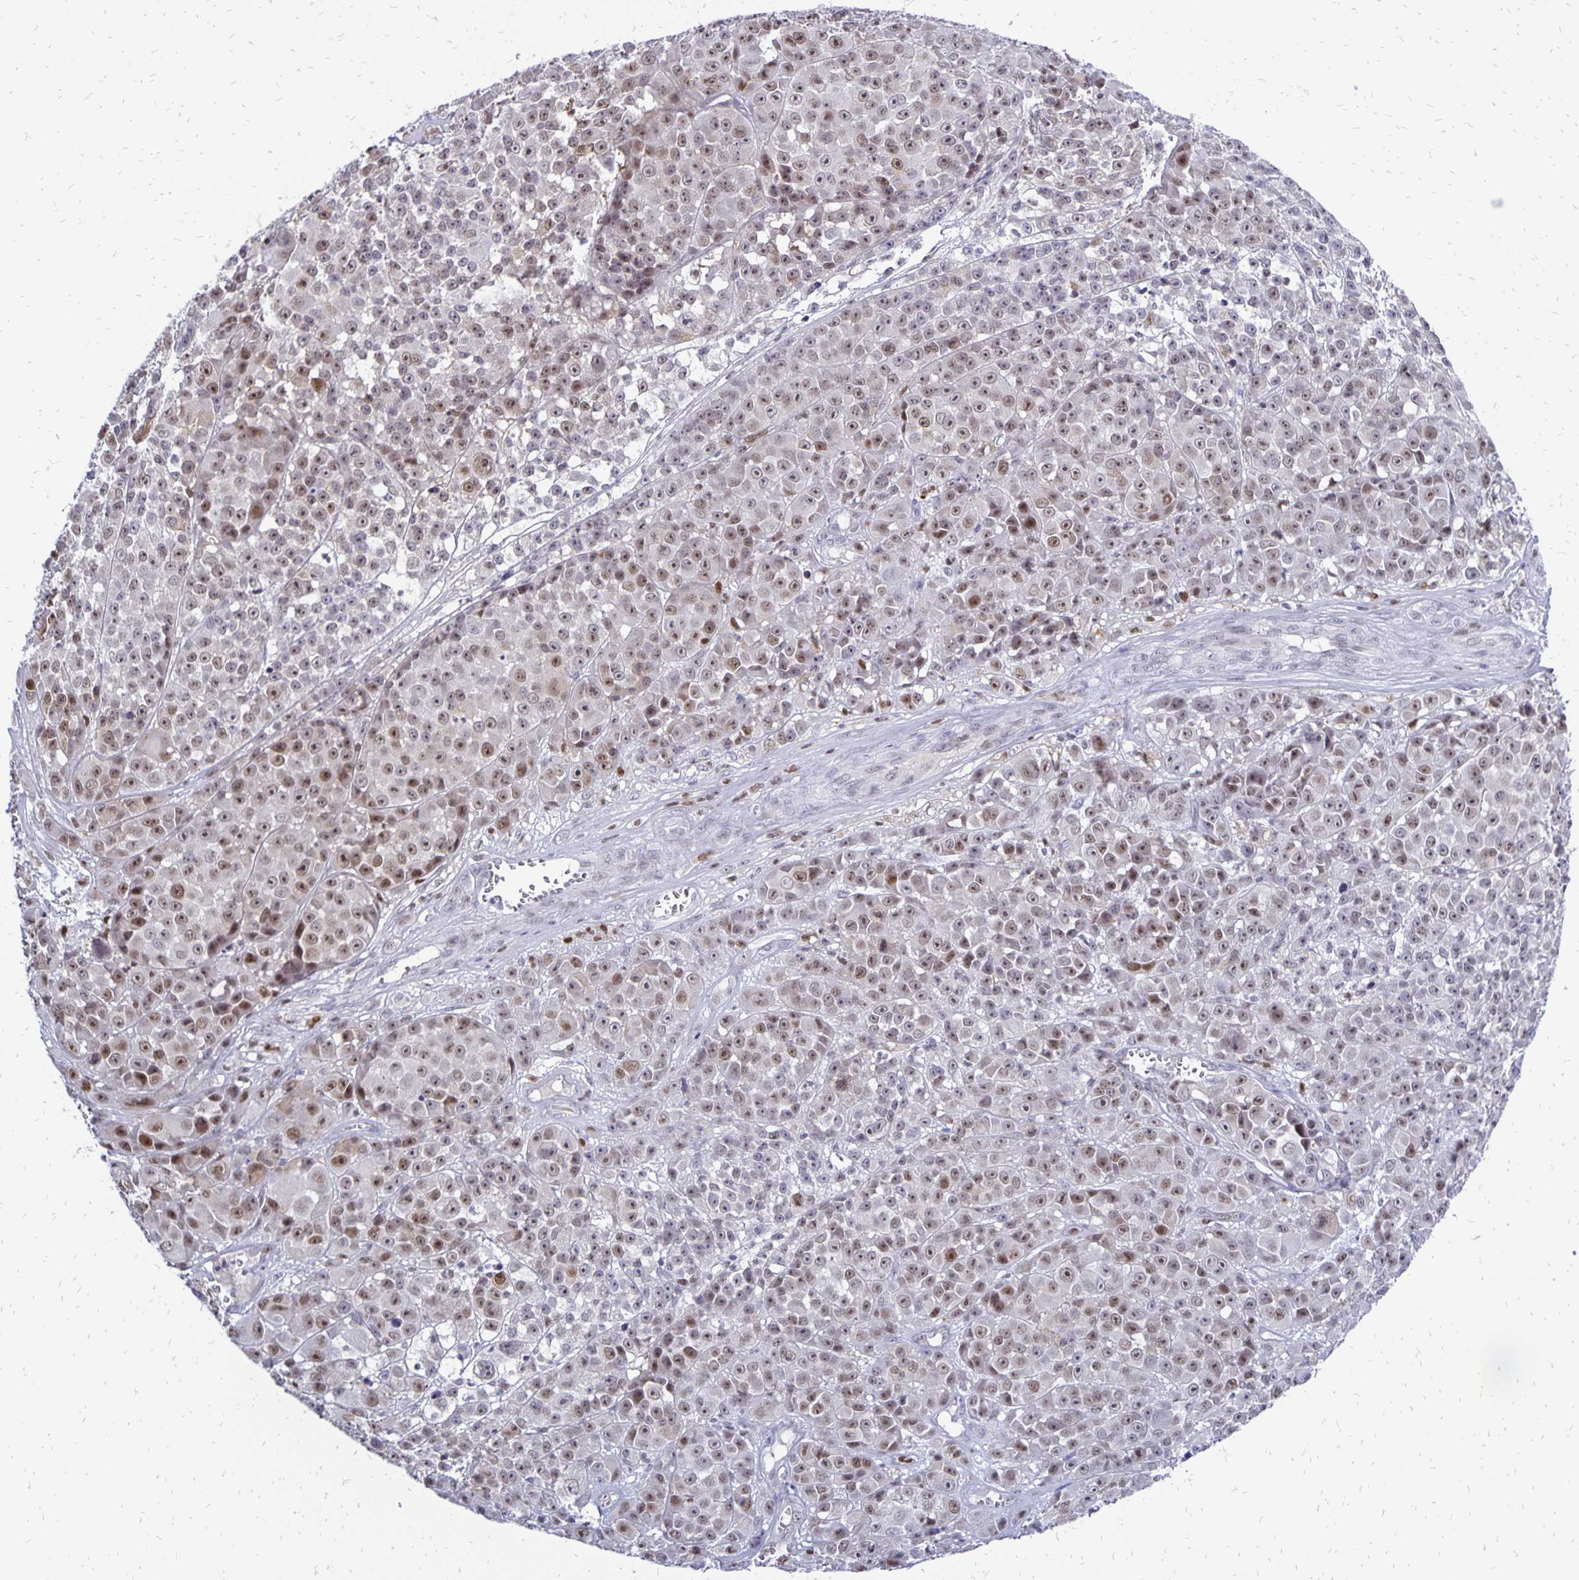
{"staining": {"intensity": "weak", "quantity": "25%-75%", "location": "nuclear"}, "tissue": "melanoma", "cell_type": "Tumor cells", "image_type": "cancer", "snomed": [{"axis": "morphology", "description": "Malignant melanoma, NOS"}, {"axis": "topography", "description": "Skin"}, {"axis": "topography", "description": "Skin of back"}], "caption": "IHC photomicrograph of human melanoma stained for a protein (brown), which displays low levels of weak nuclear positivity in approximately 25%-75% of tumor cells.", "gene": "DCK", "patient": {"sex": "male", "age": 91}}